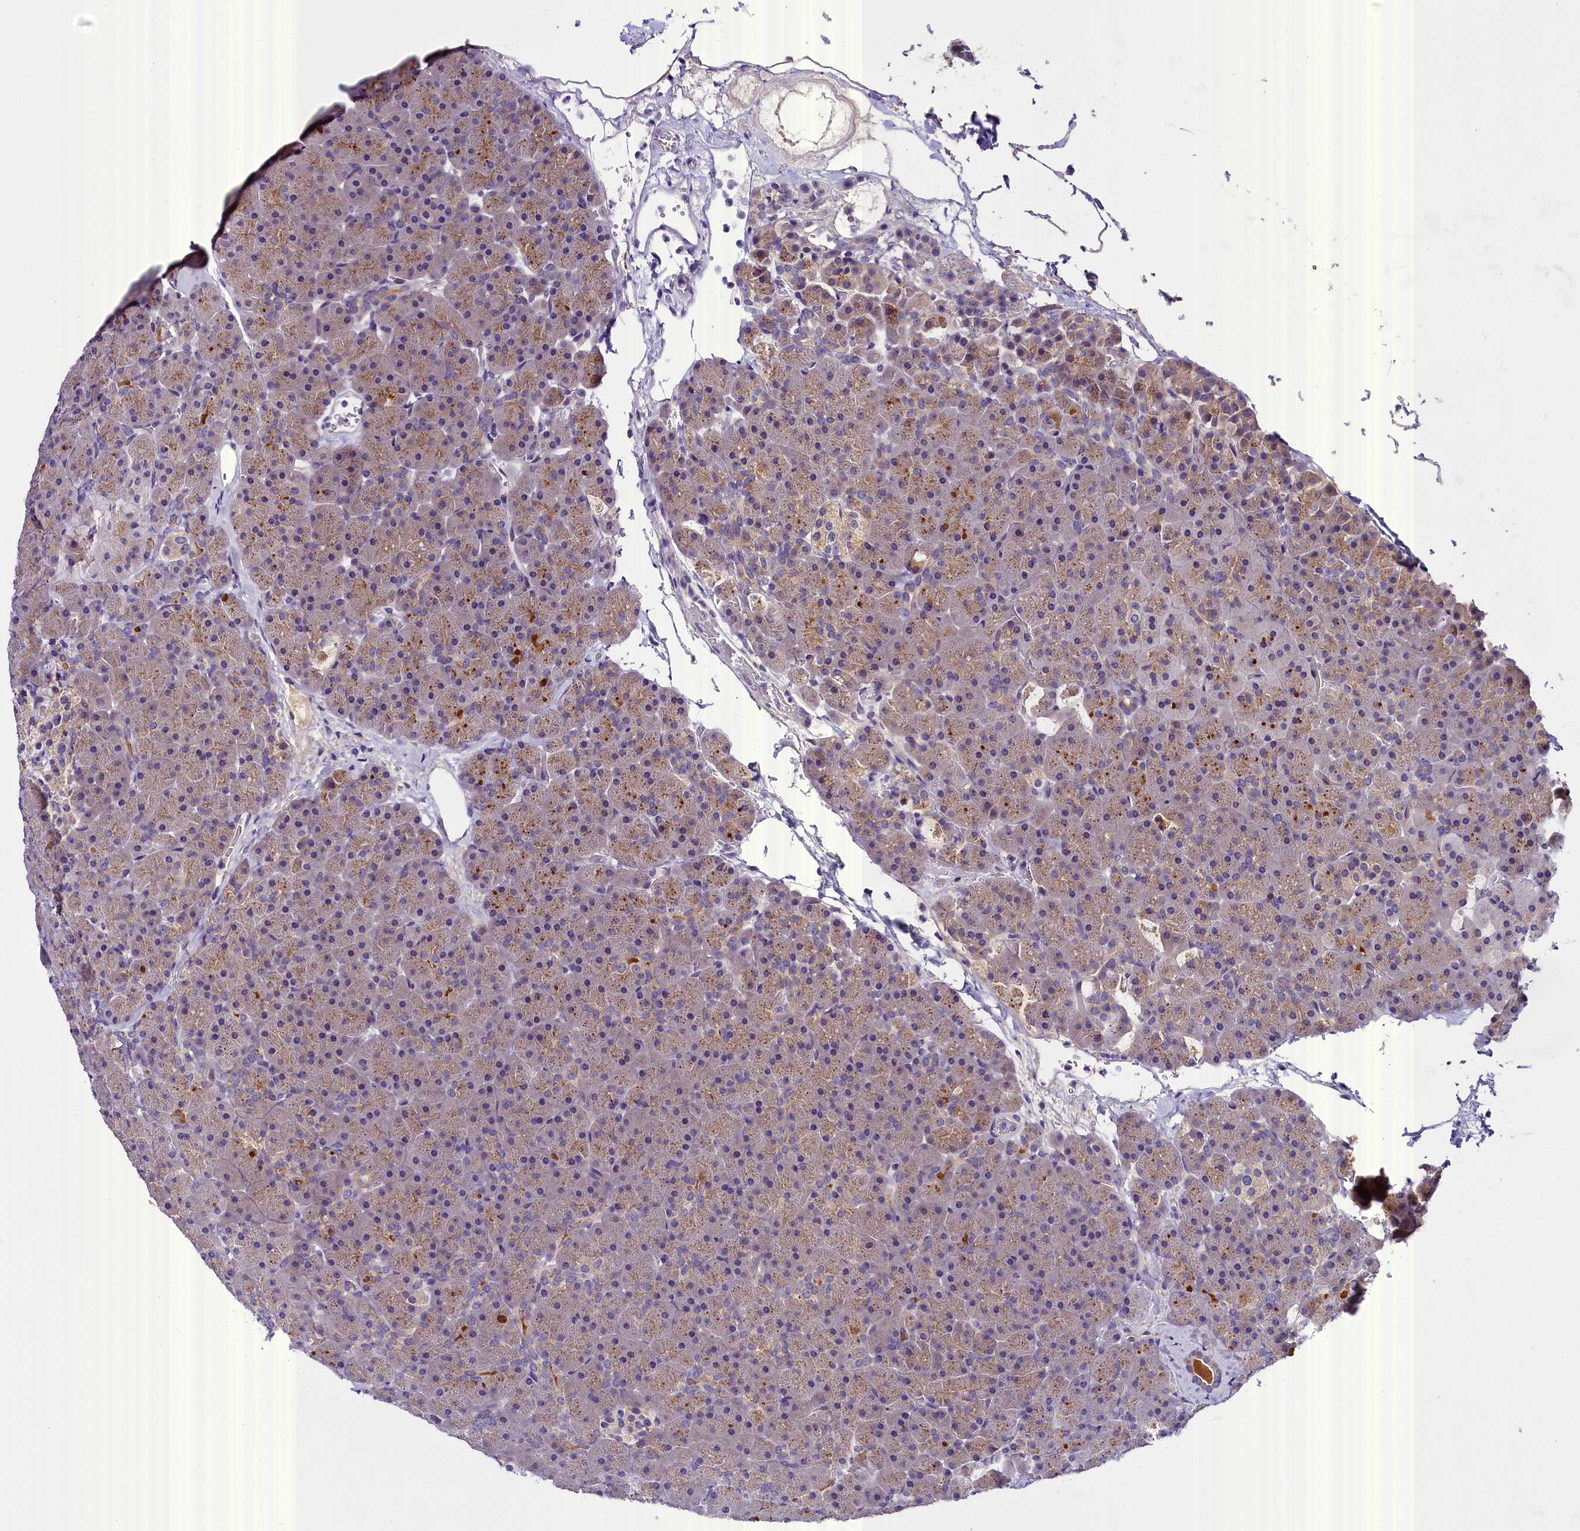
{"staining": {"intensity": "weak", "quantity": ">75%", "location": "cytoplasmic/membranous"}, "tissue": "pancreas", "cell_type": "Exocrine glandular cells", "image_type": "normal", "snomed": [{"axis": "morphology", "description": "Normal tissue, NOS"}, {"axis": "topography", "description": "Pancreas"}], "caption": "Approximately >75% of exocrine glandular cells in unremarkable pancreas demonstrate weak cytoplasmic/membranous protein positivity as visualized by brown immunohistochemical staining.", "gene": "ENKD1", "patient": {"sex": "male", "age": 36}}